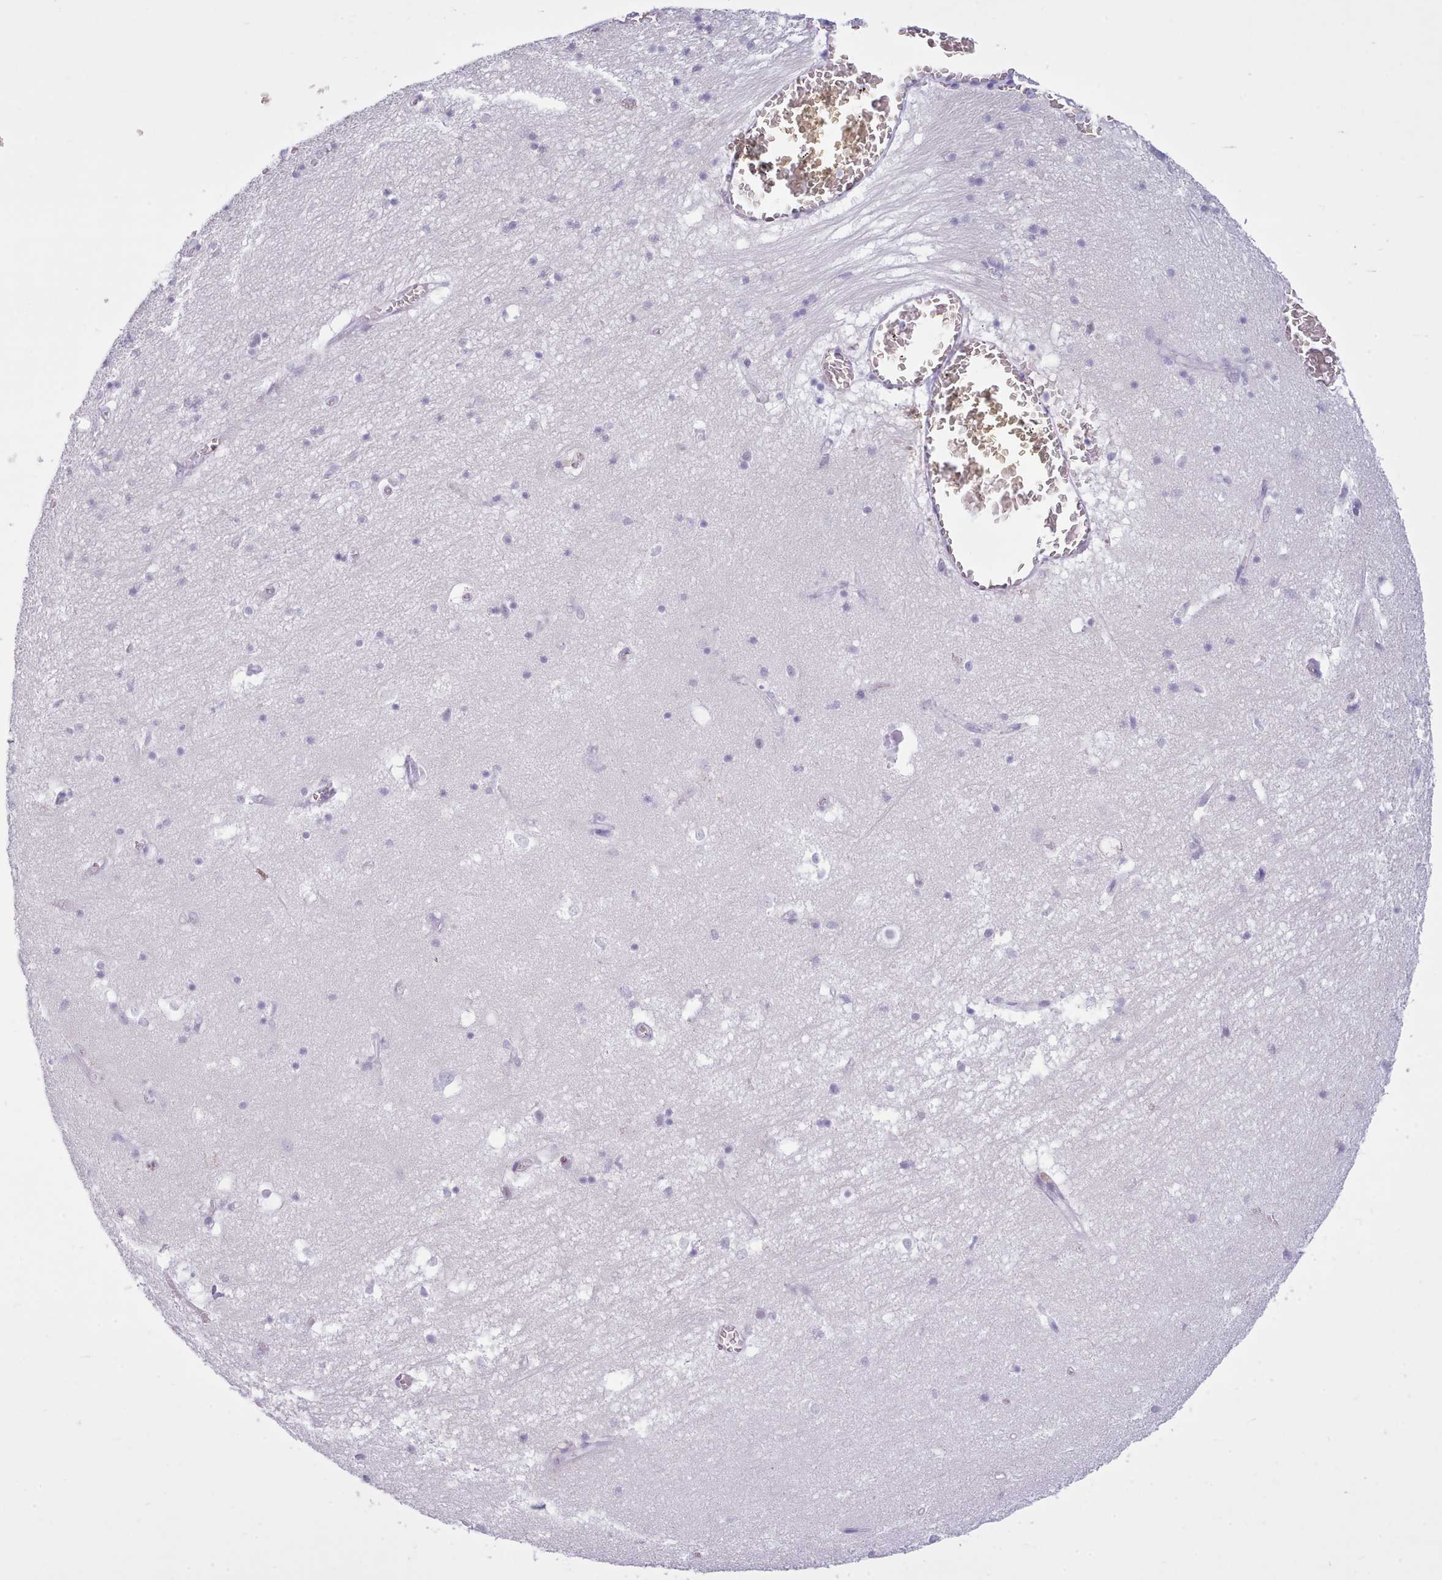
{"staining": {"intensity": "negative", "quantity": "none", "location": "none"}, "tissue": "hippocampus", "cell_type": "Glial cells", "image_type": "normal", "snomed": [{"axis": "morphology", "description": "Normal tissue, NOS"}, {"axis": "topography", "description": "Hippocampus"}], "caption": "Immunohistochemical staining of benign hippocampus displays no significant expression in glial cells.", "gene": "FBXO48", "patient": {"sex": "female", "age": 64}}